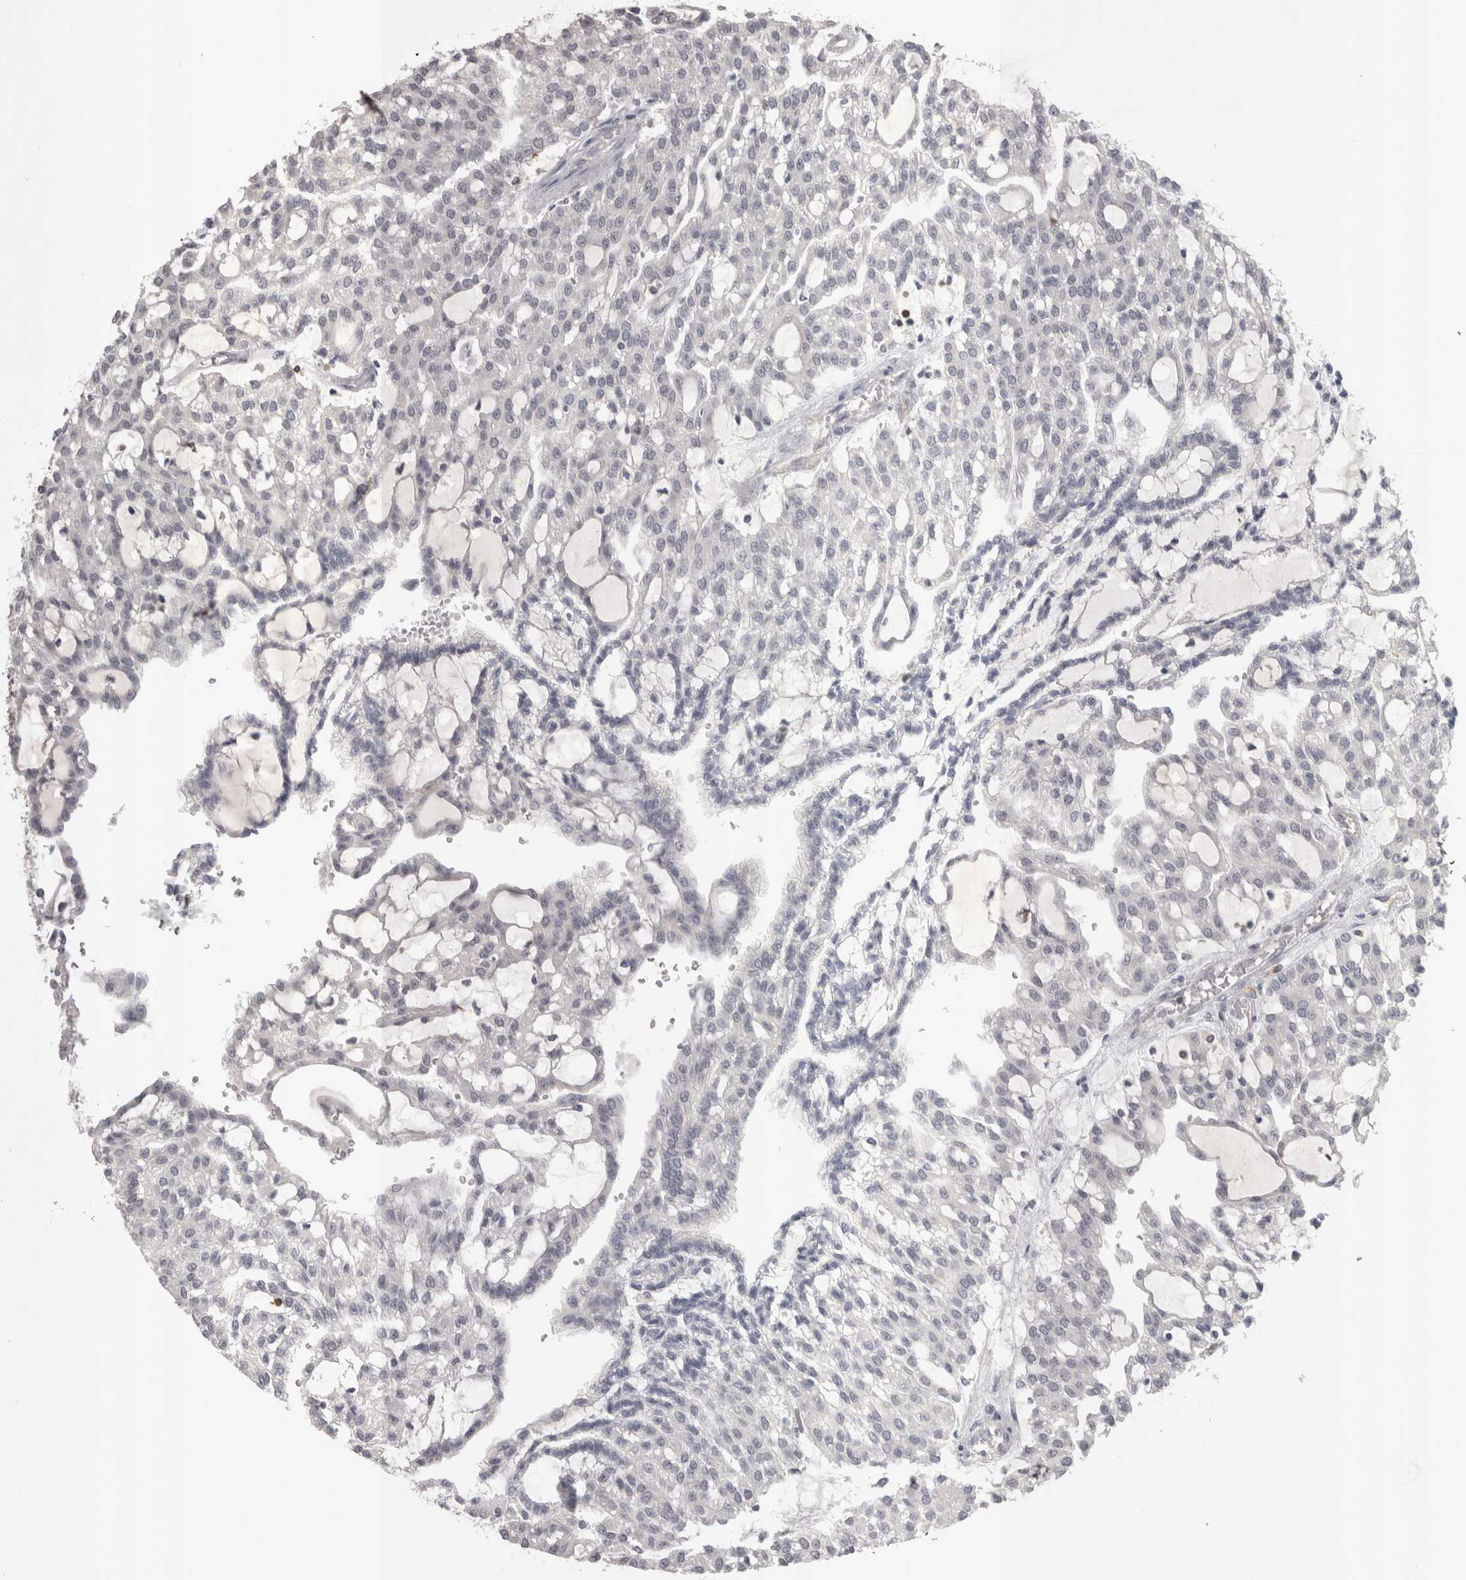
{"staining": {"intensity": "negative", "quantity": "none", "location": "none"}, "tissue": "renal cancer", "cell_type": "Tumor cells", "image_type": "cancer", "snomed": [{"axis": "morphology", "description": "Adenocarcinoma, NOS"}, {"axis": "topography", "description": "Kidney"}], "caption": "A high-resolution photomicrograph shows immunohistochemistry (IHC) staining of renal cancer, which demonstrates no significant expression in tumor cells.", "gene": "SKAP1", "patient": {"sex": "male", "age": 63}}